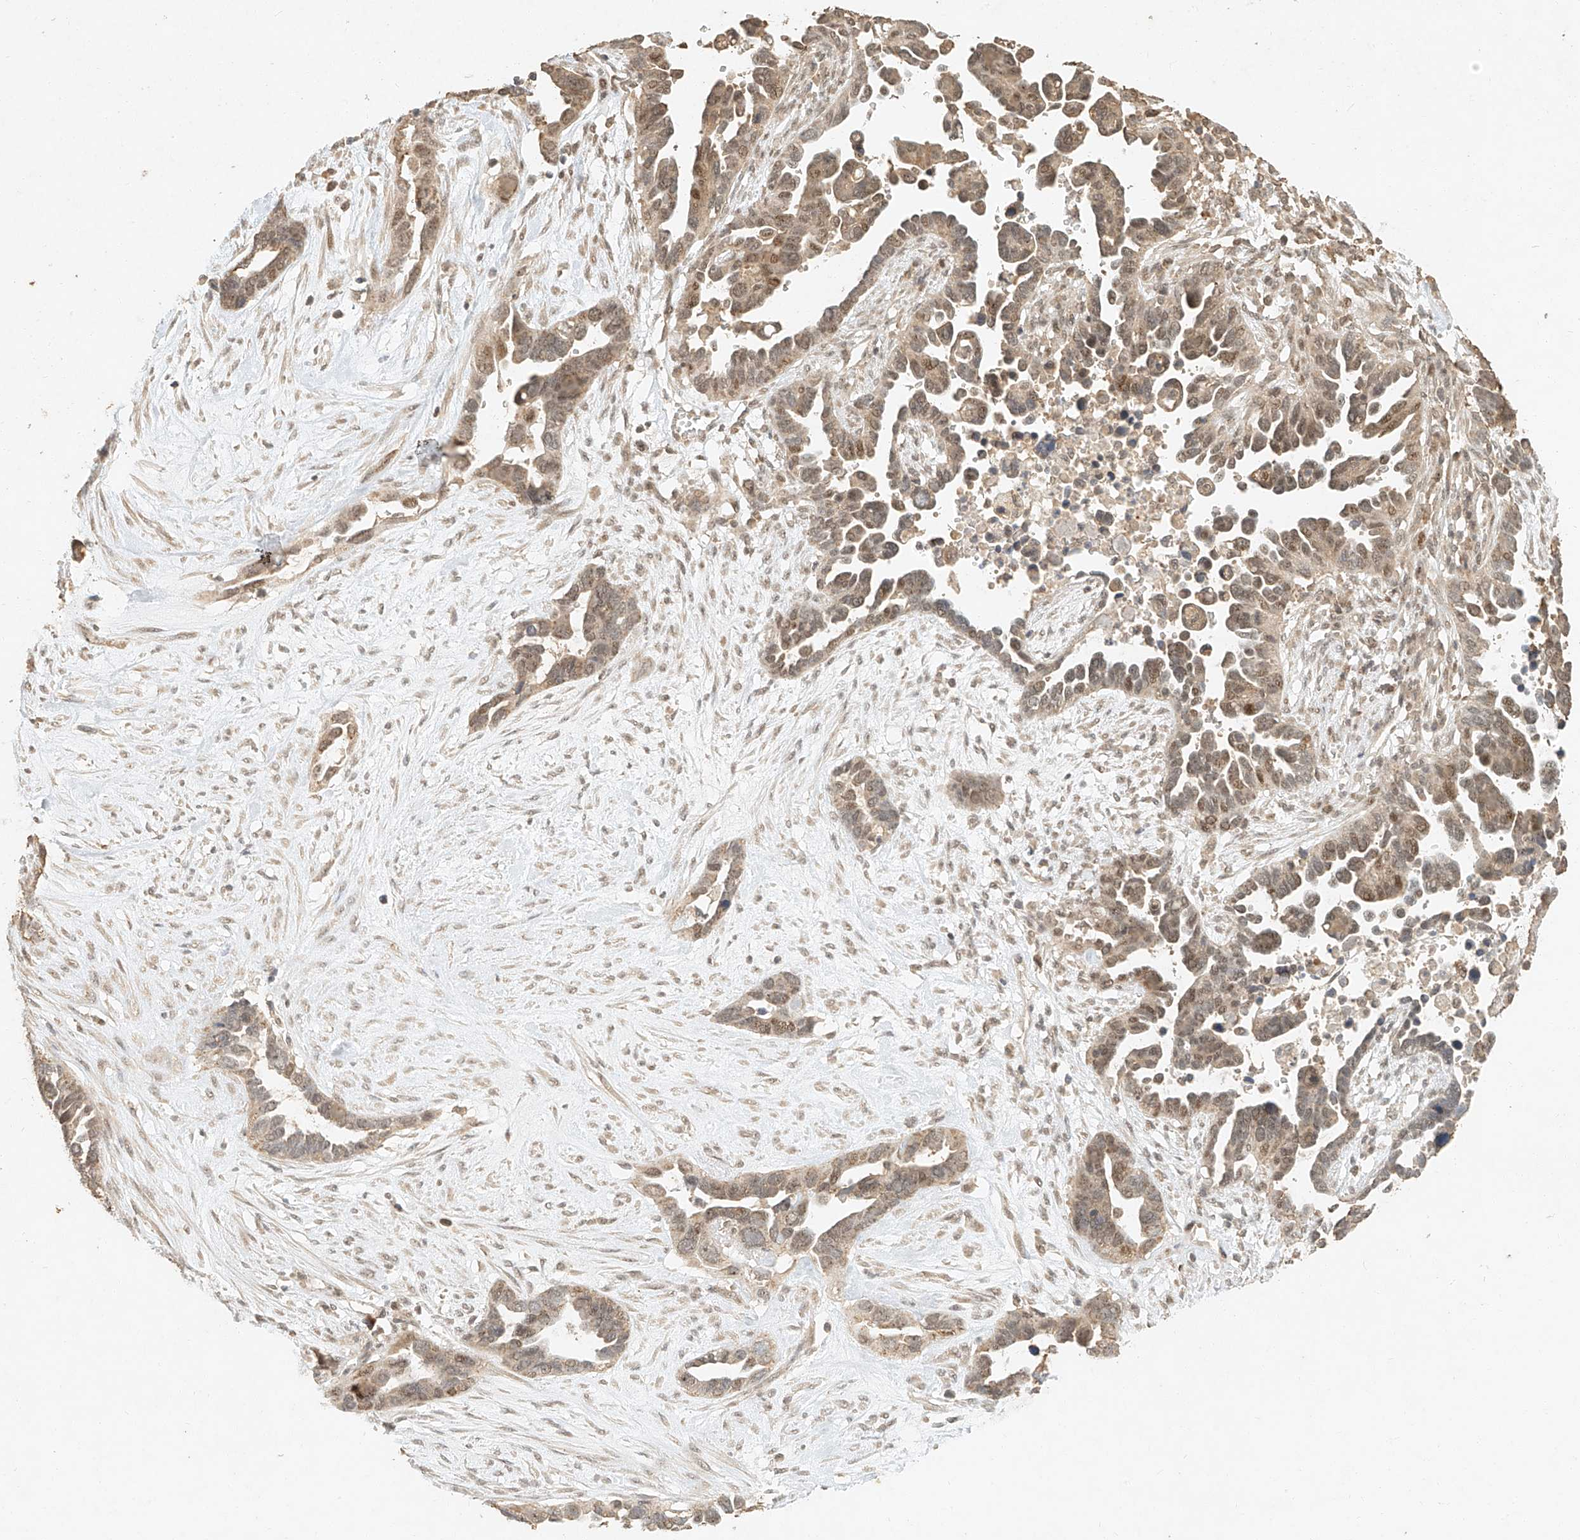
{"staining": {"intensity": "moderate", "quantity": ">75%", "location": "cytoplasmic/membranous,nuclear"}, "tissue": "ovarian cancer", "cell_type": "Tumor cells", "image_type": "cancer", "snomed": [{"axis": "morphology", "description": "Cystadenocarcinoma, serous, NOS"}, {"axis": "topography", "description": "Ovary"}], "caption": "There is medium levels of moderate cytoplasmic/membranous and nuclear positivity in tumor cells of ovarian cancer (serous cystadenocarcinoma), as demonstrated by immunohistochemical staining (brown color).", "gene": "CXorf58", "patient": {"sex": "female", "age": 54}}